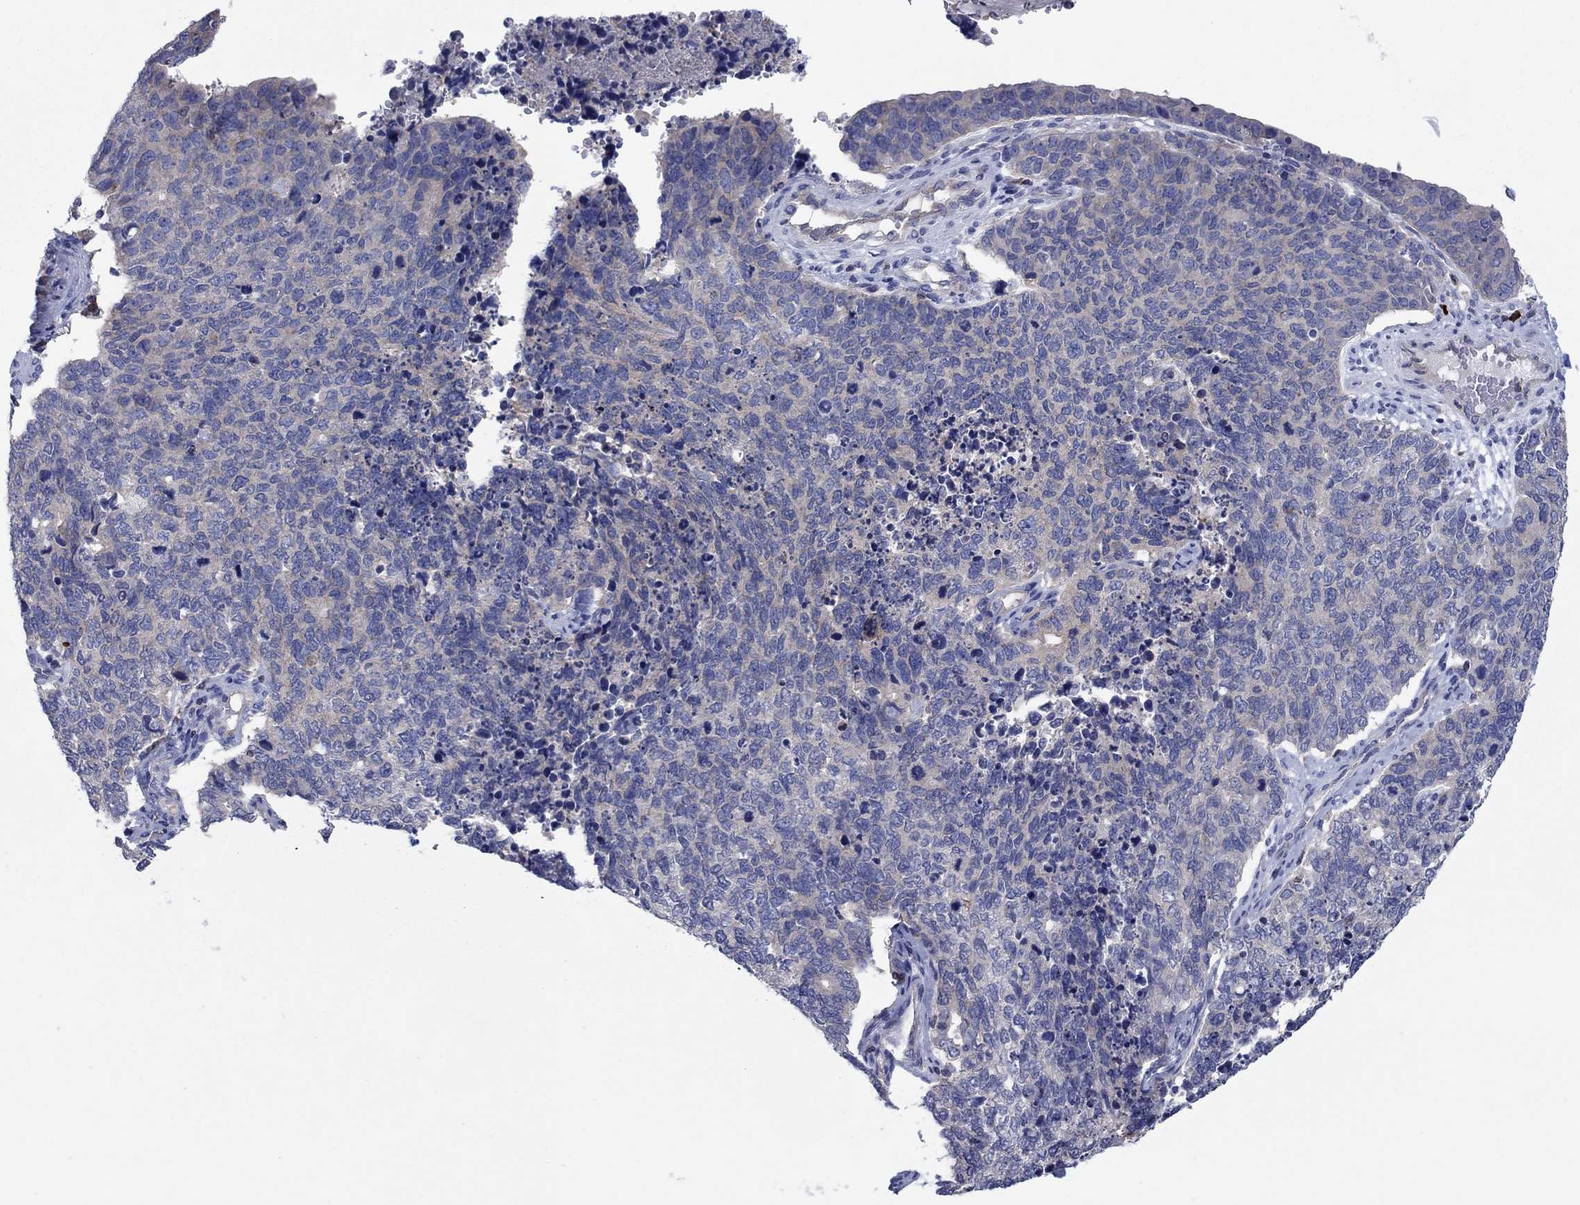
{"staining": {"intensity": "negative", "quantity": "none", "location": "none"}, "tissue": "cervical cancer", "cell_type": "Tumor cells", "image_type": "cancer", "snomed": [{"axis": "morphology", "description": "Squamous cell carcinoma, NOS"}, {"axis": "topography", "description": "Cervix"}], "caption": "The photomicrograph shows no staining of tumor cells in cervical squamous cell carcinoma.", "gene": "PVR", "patient": {"sex": "female", "age": 63}}